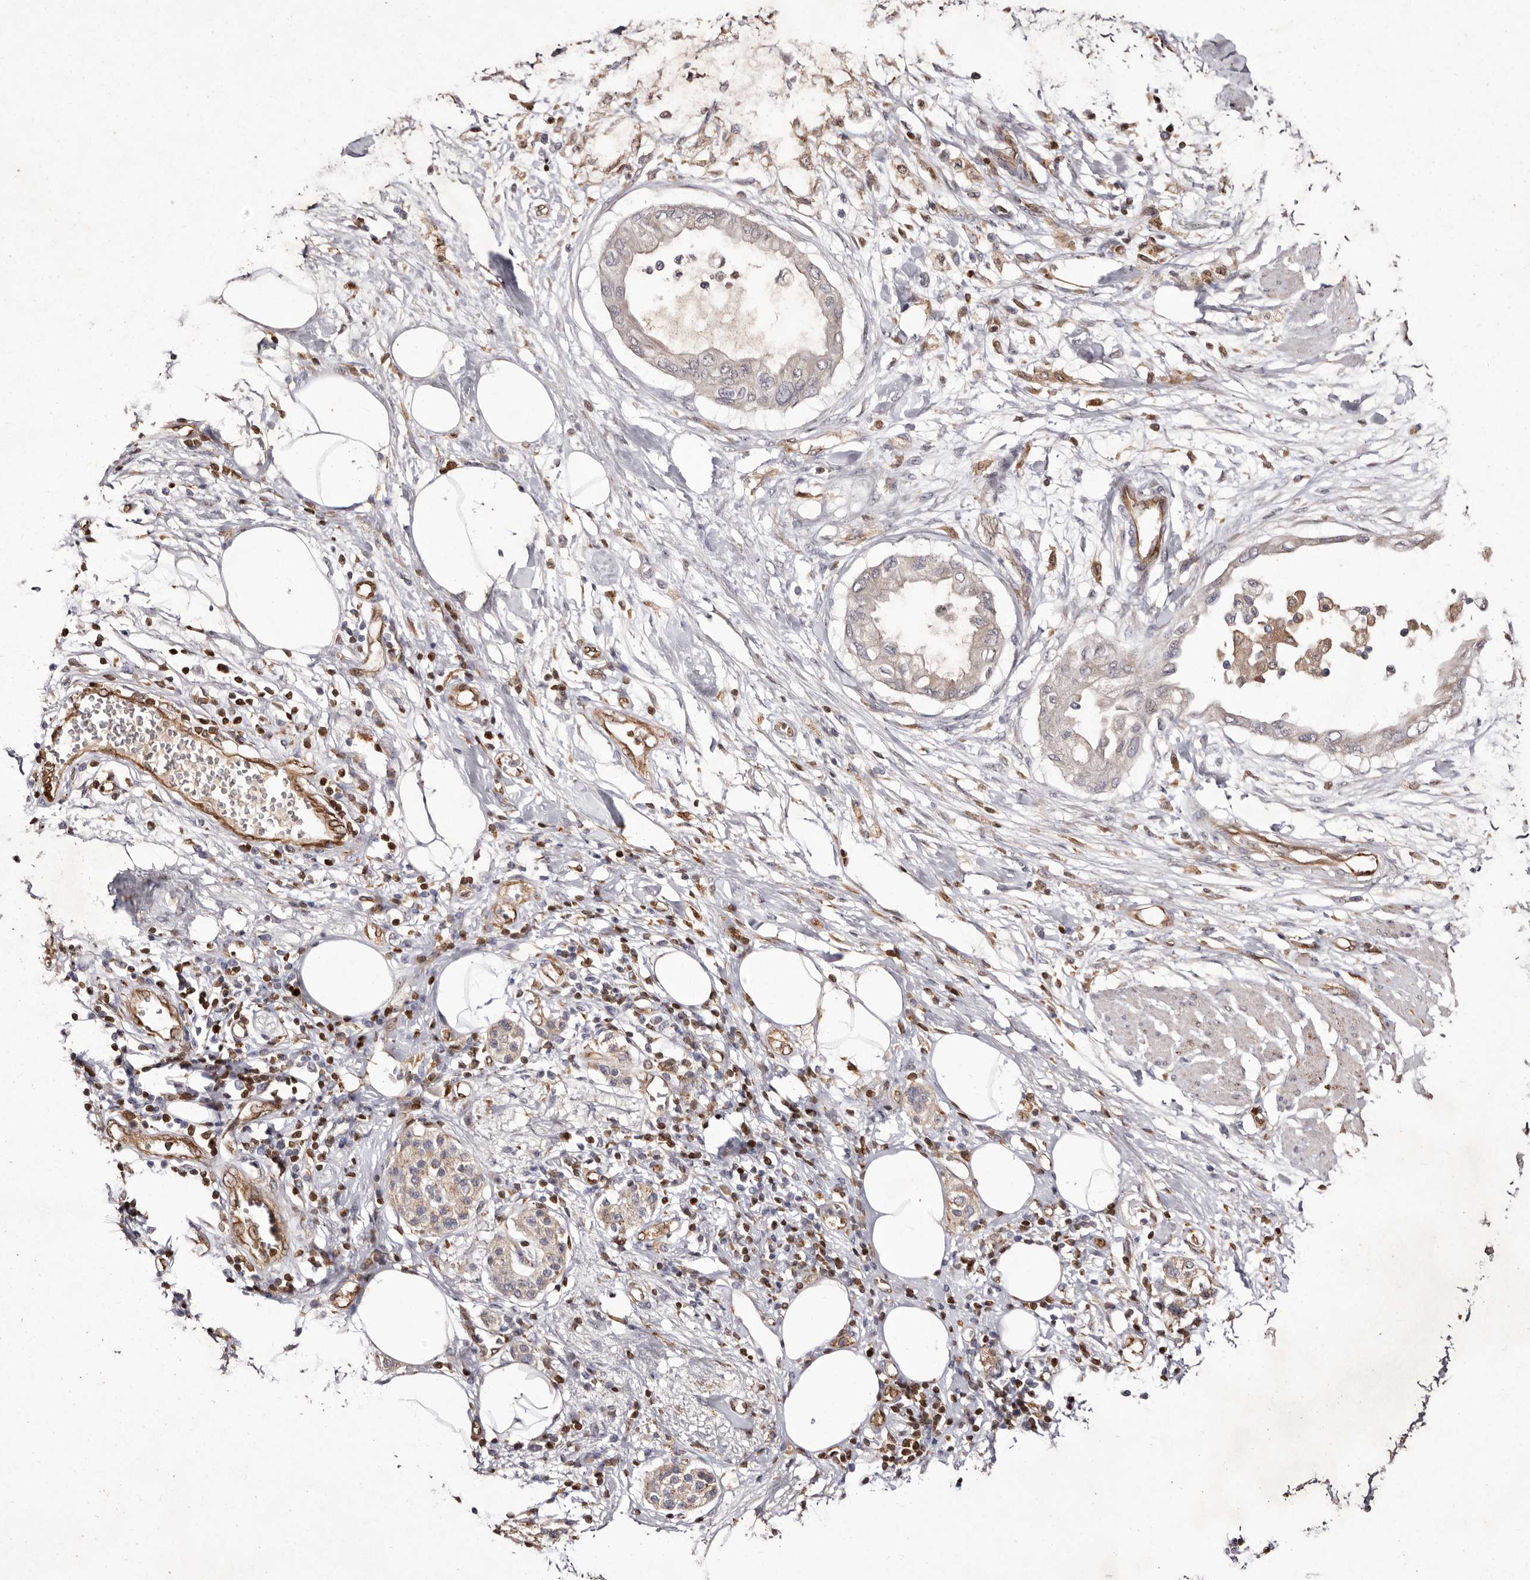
{"staining": {"intensity": "negative", "quantity": "none", "location": "none"}, "tissue": "pancreatic cancer", "cell_type": "Tumor cells", "image_type": "cancer", "snomed": [{"axis": "morphology", "description": "Normal tissue, NOS"}, {"axis": "morphology", "description": "Adenocarcinoma, NOS"}, {"axis": "topography", "description": "Pancreas"}, {"axis": "topography", "description": "Duodenum"}], "caption": "Immunohistochemistry photomicrograph of neoplastic tissue: adenocarcinoma (pancreatic) stained with DAB (3,3'-diaminobenzidine) reveals no significant protein expression in tumor cells.", "gene": "GIMAP4", "patient": {"sex": "female", "age": 60}}